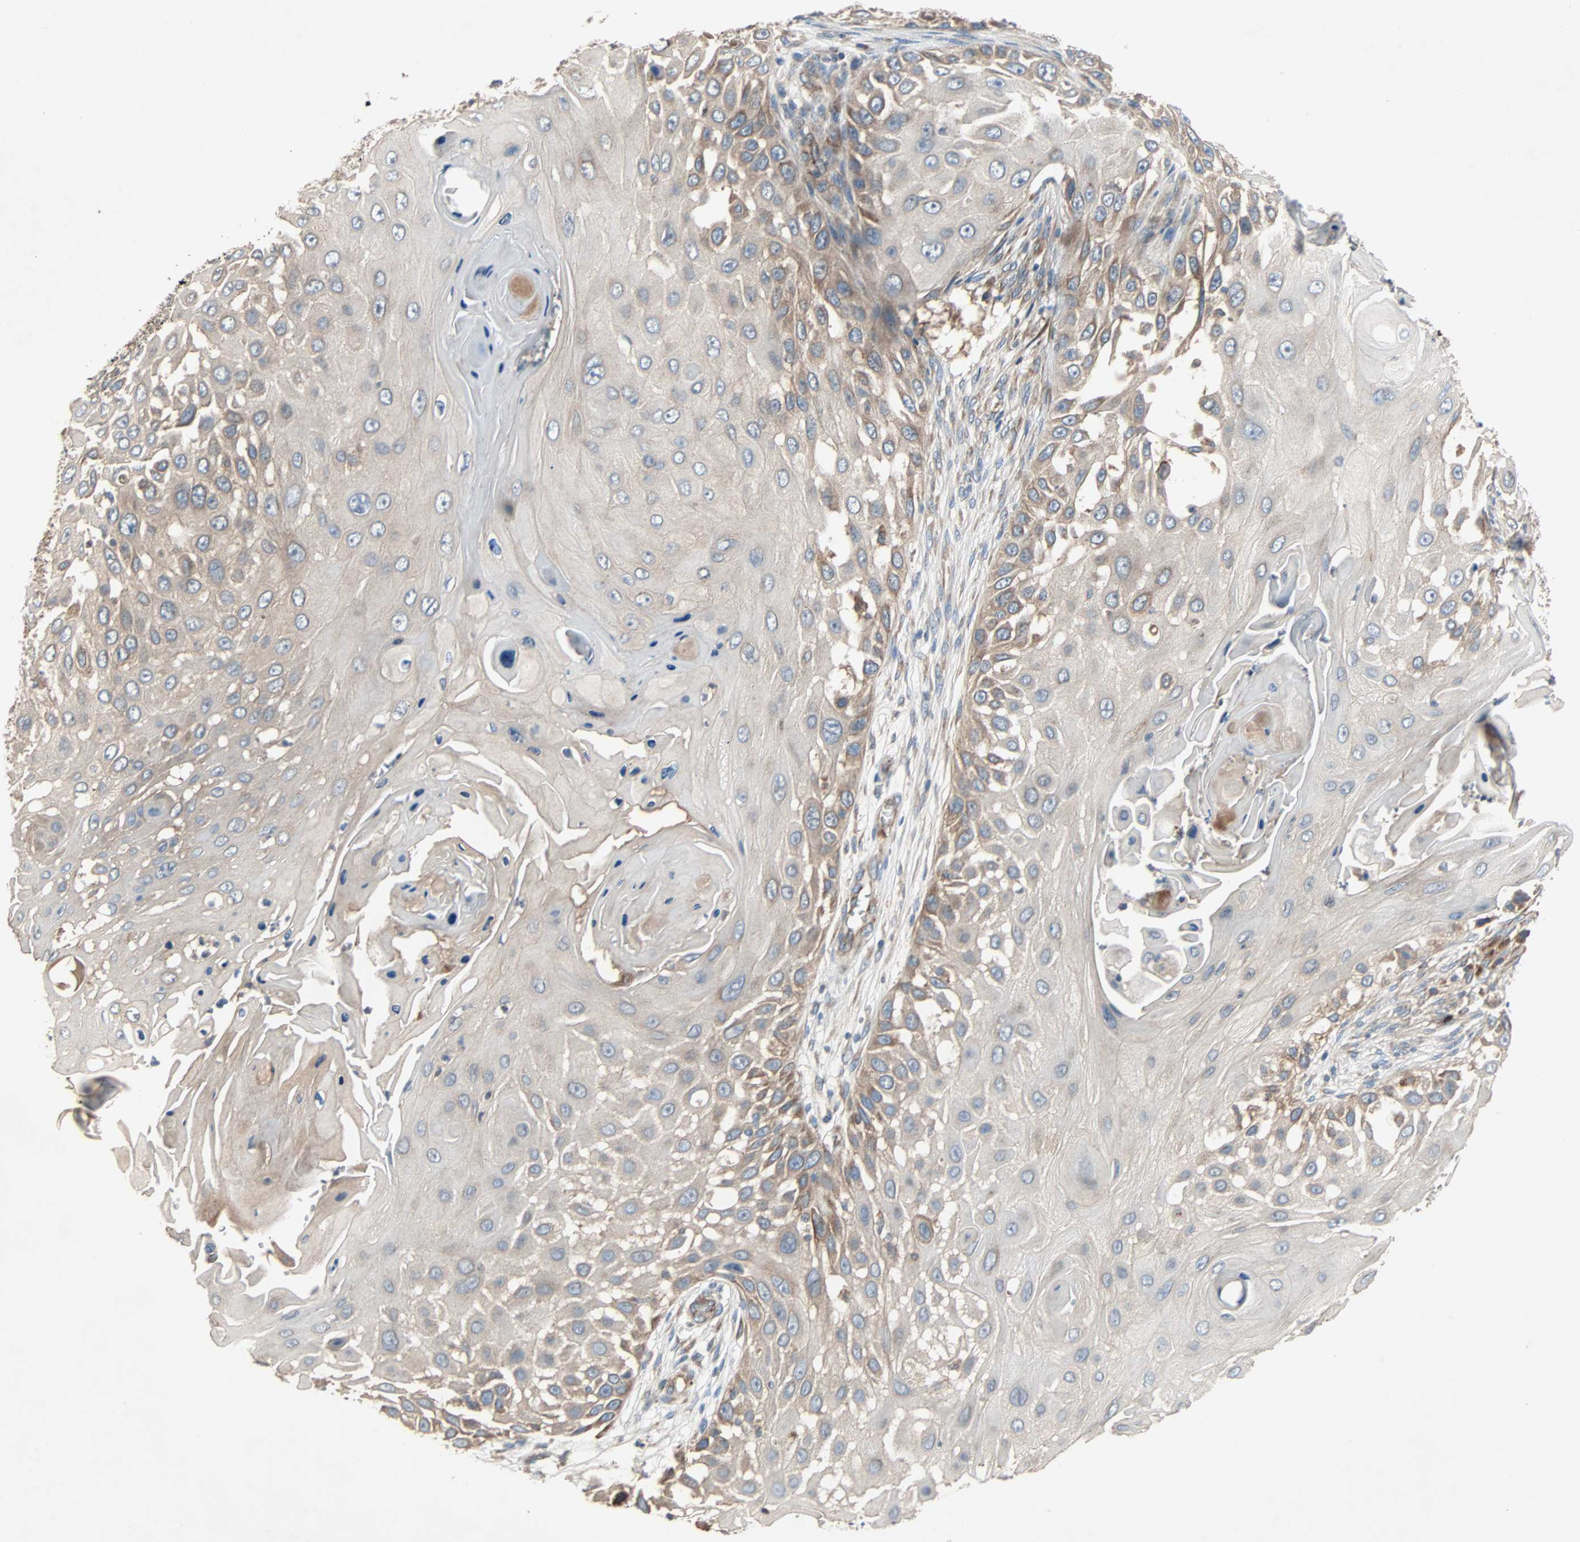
{"staining": {"intensity": "weak", "quantity": ">75%", "location": "cytoplasmic/membranous"}, "tissue": "skin cancer", "cell_type": "Tumor cells", "image_type": "cancer", "snomed": [{"axis": "morphology", "description": "Squamous cell carcinoma, NOS"}, {"axis": "topography", "description": "Skin"}], "caption": "Immunohistochemical staining of human skin cancer exhibits low levels of weak cytoplasmic/membranous staining in approximately >75% of tumor cells. The staining is performed using DAB brown chromogen to label protein expression. The nuclei are counter-stained blue using hematoxylin.", "gene": "XYLT1", "patient": {"sex": "female", "age": 44}}